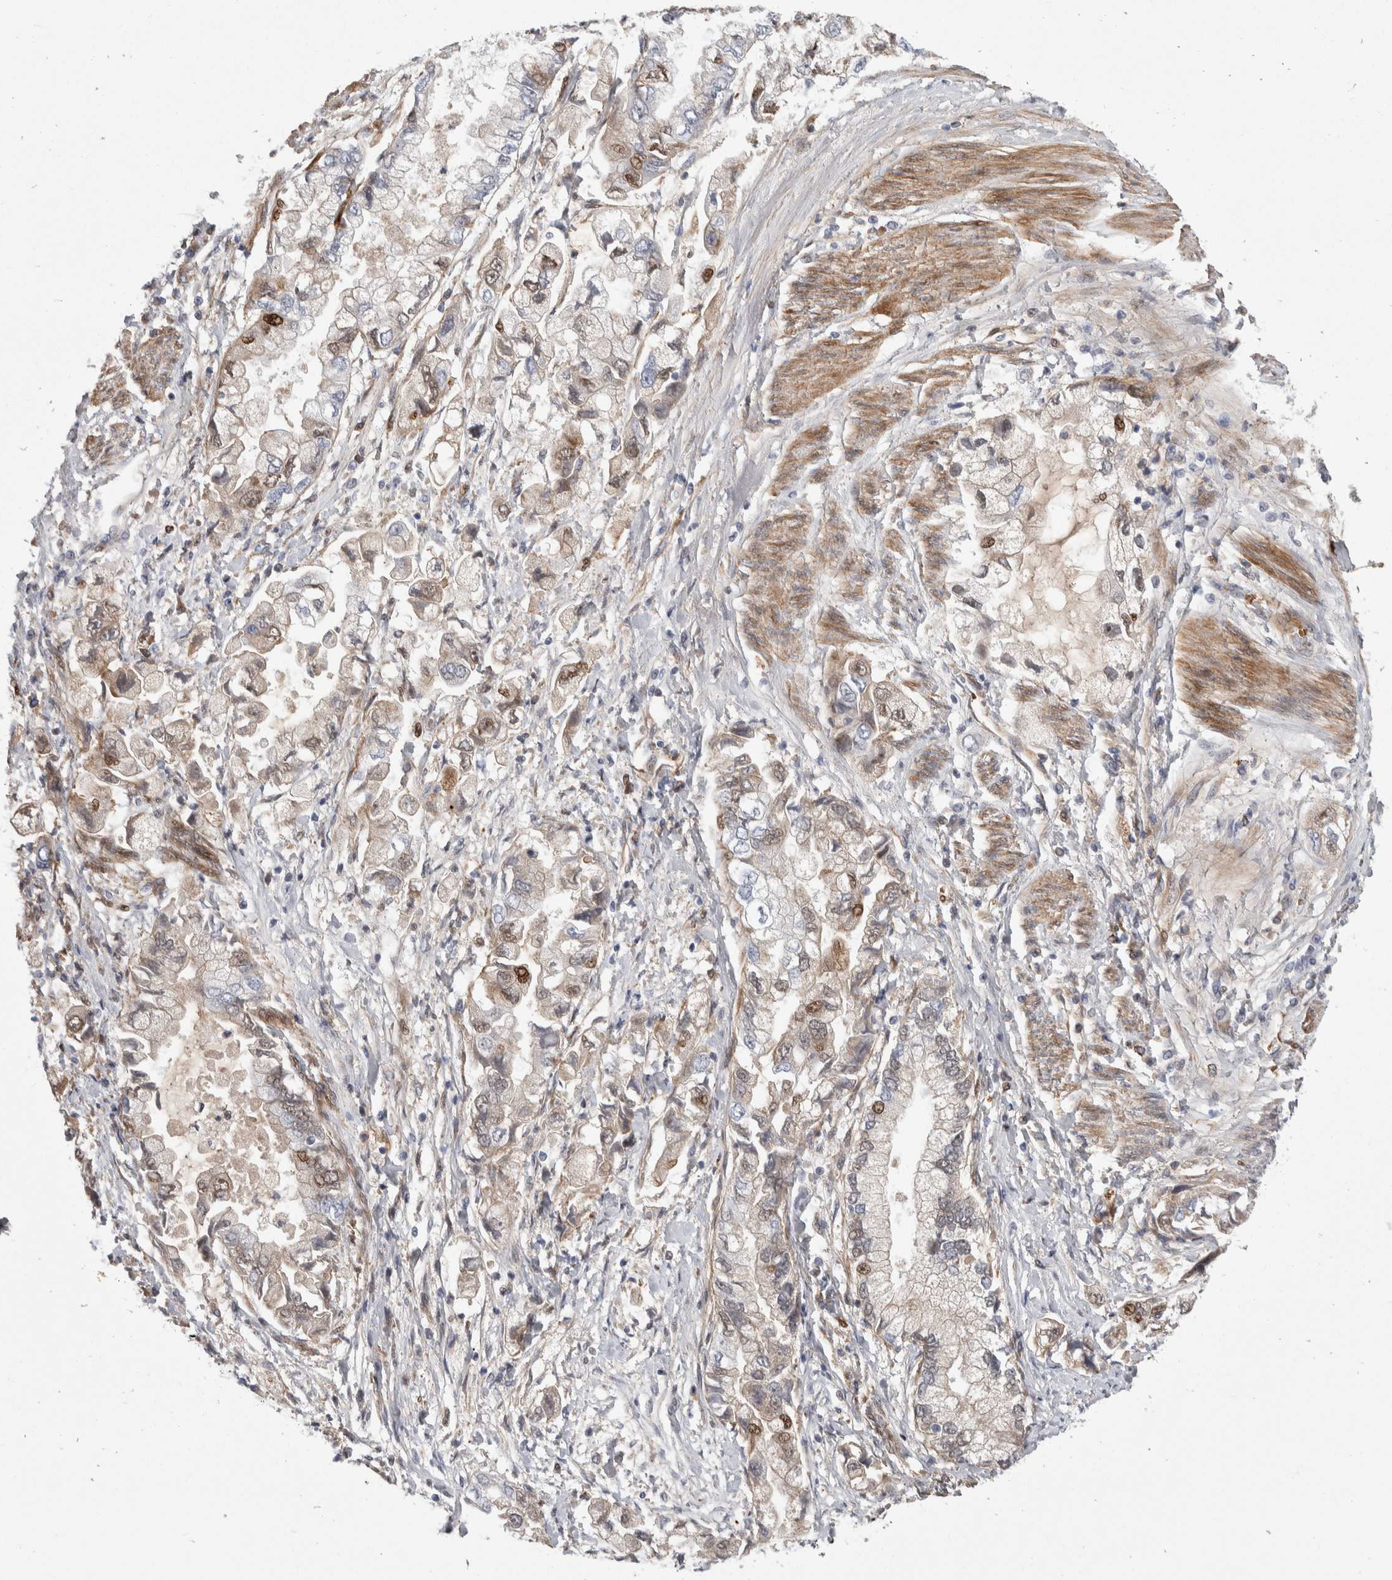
{"staining": {"intensity": "moderate", "quantity": "25%-75%", "location": "cytoplasmic/membranous,nuclear"}, "tissue": "stomach cancer", "cell_type": "Tumor cells", "image_type": "cancer", "snomed": [{"axis": "morphology", "description": "Normal tissue, NOS"}, {"axis": "morphology", "description": "Adenocarcinoma, NOS"}, {"axis": "topography", "description": "Stomach"}], "caption": "The immunohistochemical stain shows moderate cytoplasmic/membranous and nuclear staining in tumor cells of stomach cancer (adenocarcinoma) tissue. (Stains: DAB (3,3'-diaminobenzidine) in brown, nuclei in blue, Microscopy: brightfield microscopy at high magnification).", "gene": "PSMG3", "patient": {"sex": "male", "age": 62}}